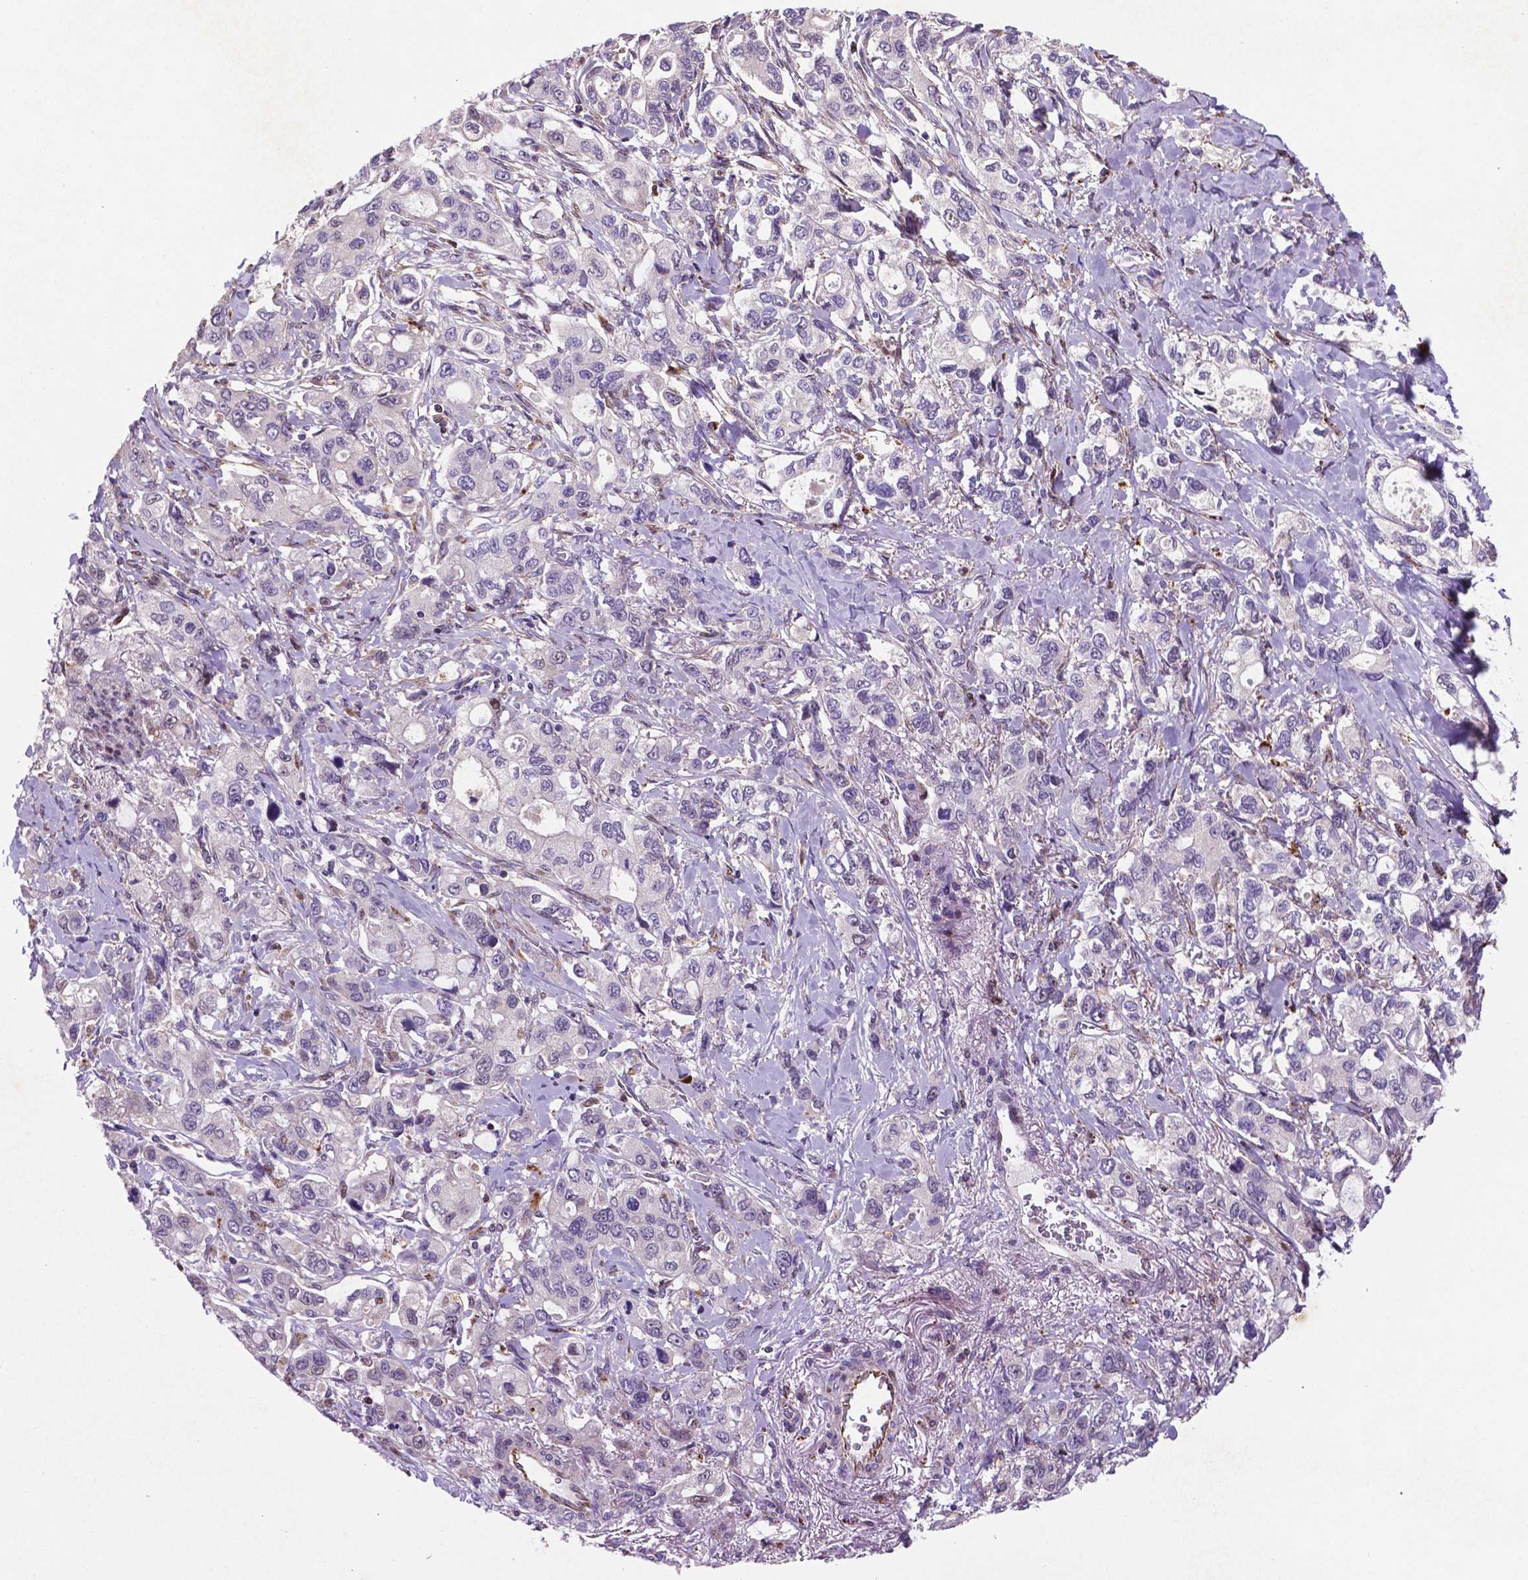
{"staining": {"intensity": "negative", "quantity": "none", "location": "none"}, "tissue": "stomach cancer", "cell_type": "Tumor cells", "image_type": "cancer", "snomed": [{"axis": "morphology", "description": "Adenocarcinoma, NOS"}, {"axis": "topography", "description": "Stomach"}], "caption": "Tumor cells show no significant protein expression in stomach cancer (adenocarcinoma).", "gene": "TM4SF20", "patient": {"sex": "male", "age": 63}}